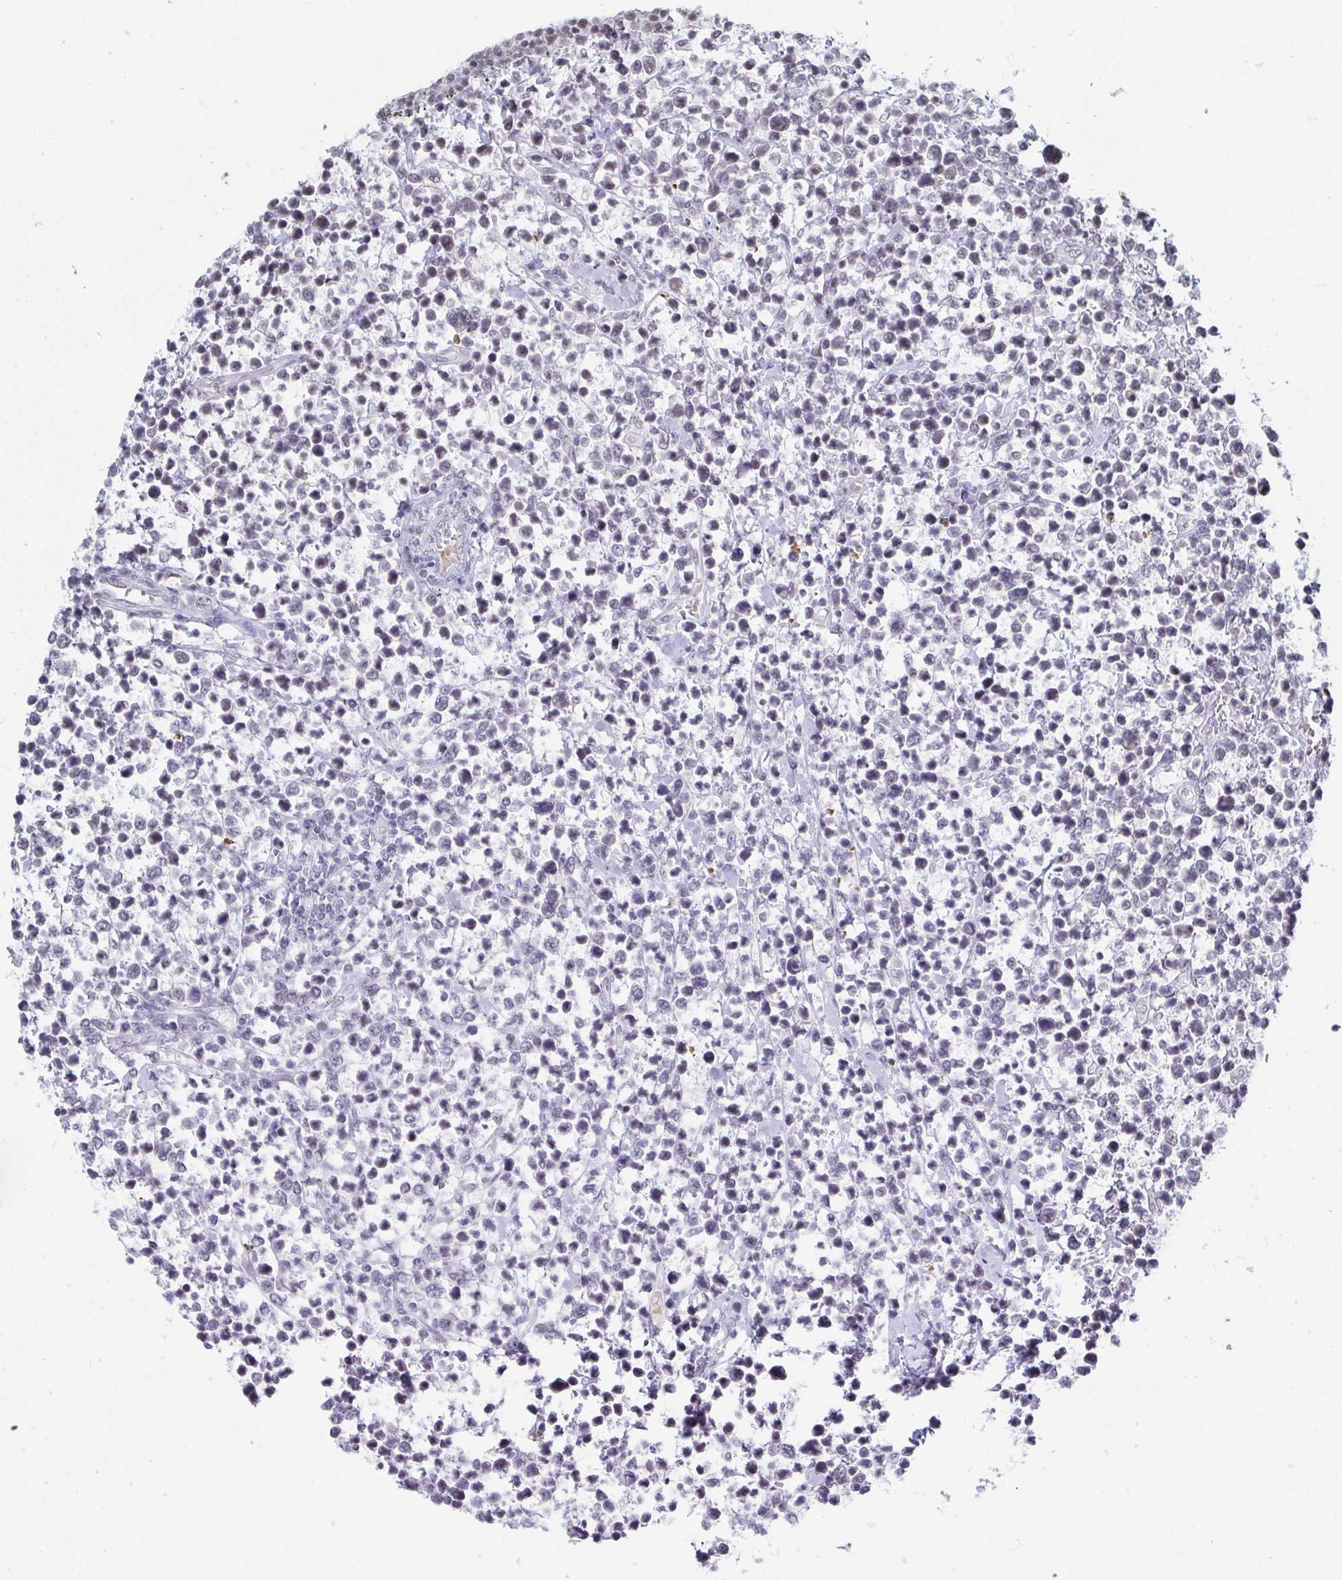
{"staining": {"intensity": "weak", "quantity": "<25%", "location": "nuclear"}, "tissue": "lymphoma", "cell_type": "Tumor cells", "image_type": "cancer", "snomed": [{"axis": "morphology", "description": "Malignant lymphoma, non-Hodgkin's type, High grade"}, {"axis": "topography", "description": "Soft tissue"}], "caption": "DAB (3,3'-diaminobenzidine) immunohistochemical staining of lymphoma reveals no significant expression in tumor cells. Nuclei are stained in blue.", "gene": "TRIP12", "patient": {"sex": "female", "age": 56}}